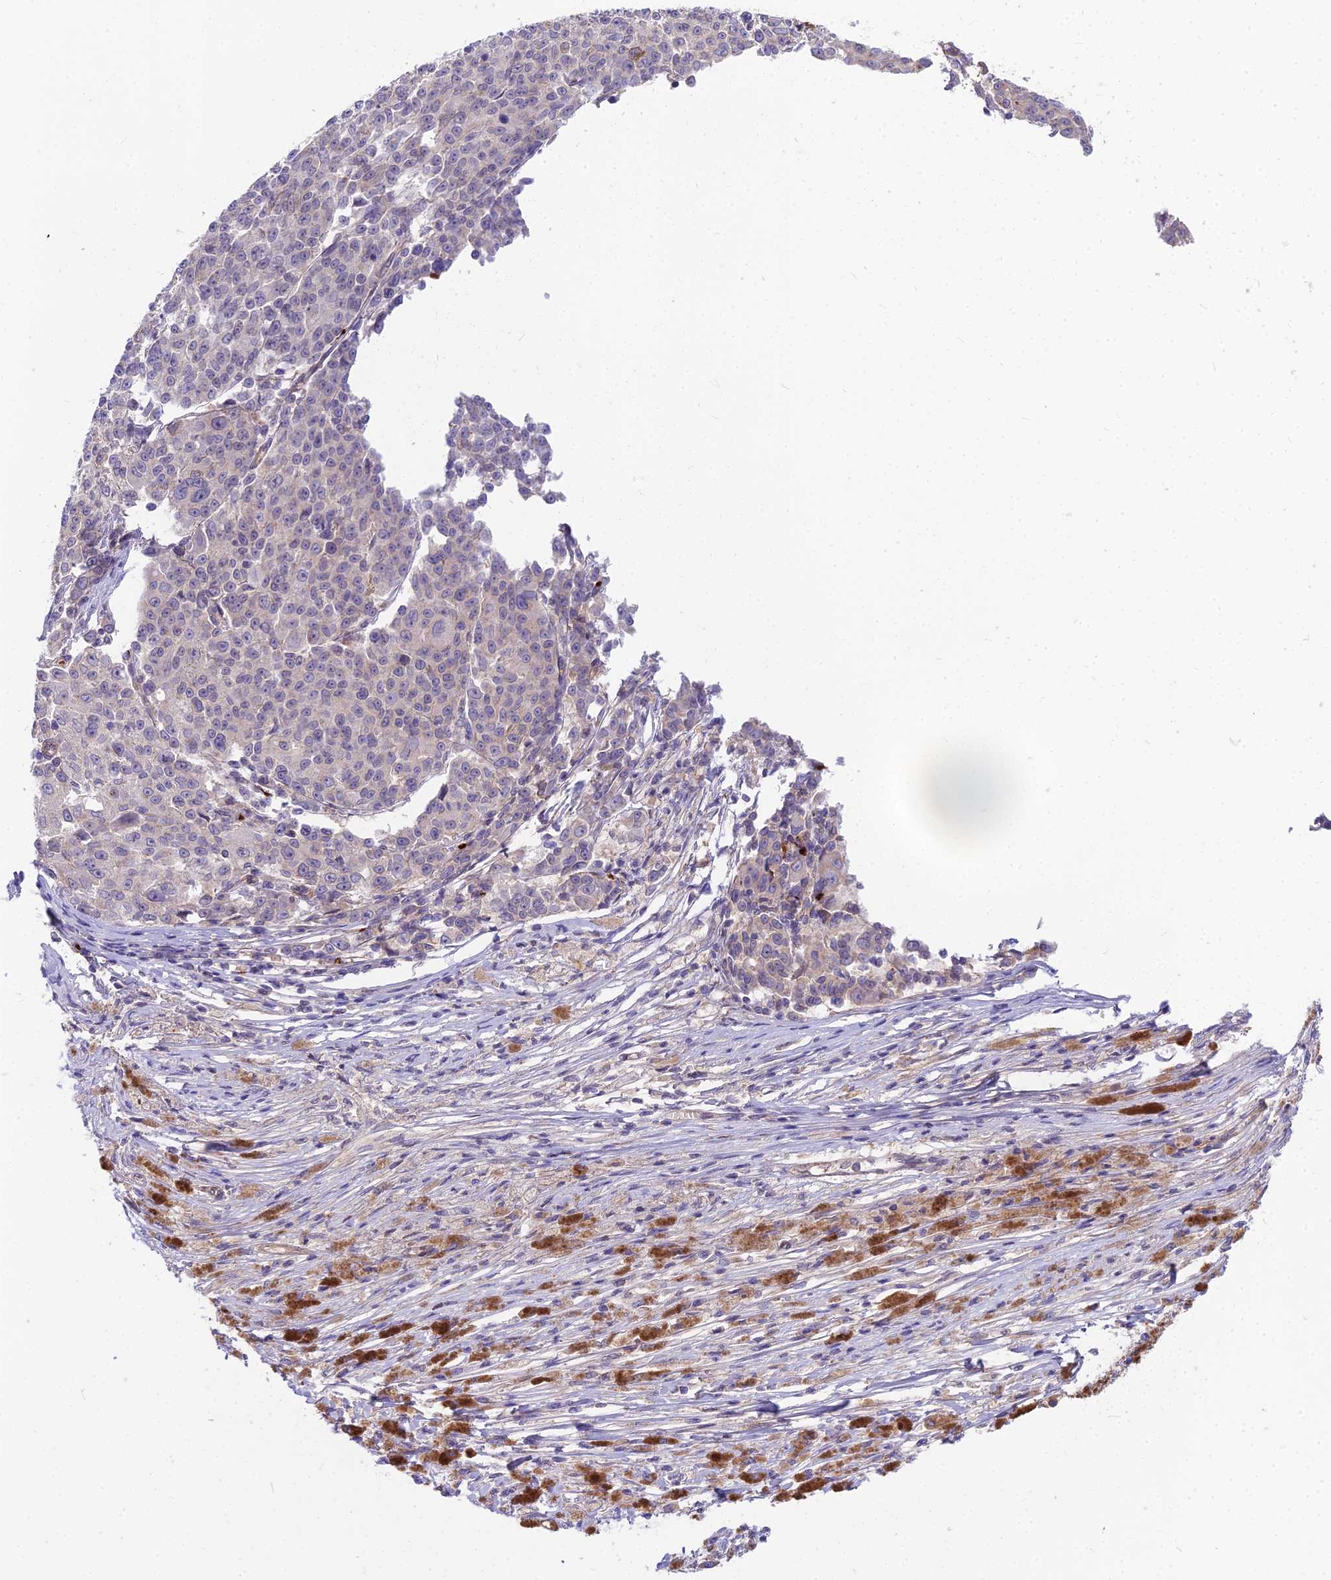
{"staining": {"intensity": "weak", "quantity": "<25%", "location": "cytoplasmic/membranous"}, "tissue": "melanoma", "cell_type": "Tumor cells", "image_type": "cancer", "snomed": [{"axis": "morphology", "description": "Malignant melanoma, NOS"}, {"axis": "topography", "description": "Skin"}], "caption": "Human melanoma stained for a protein using IHC exhibits no expression in tumor cells.", "gene": "HLA-DOA", "patient": {"sex": "female", "age": 52}}